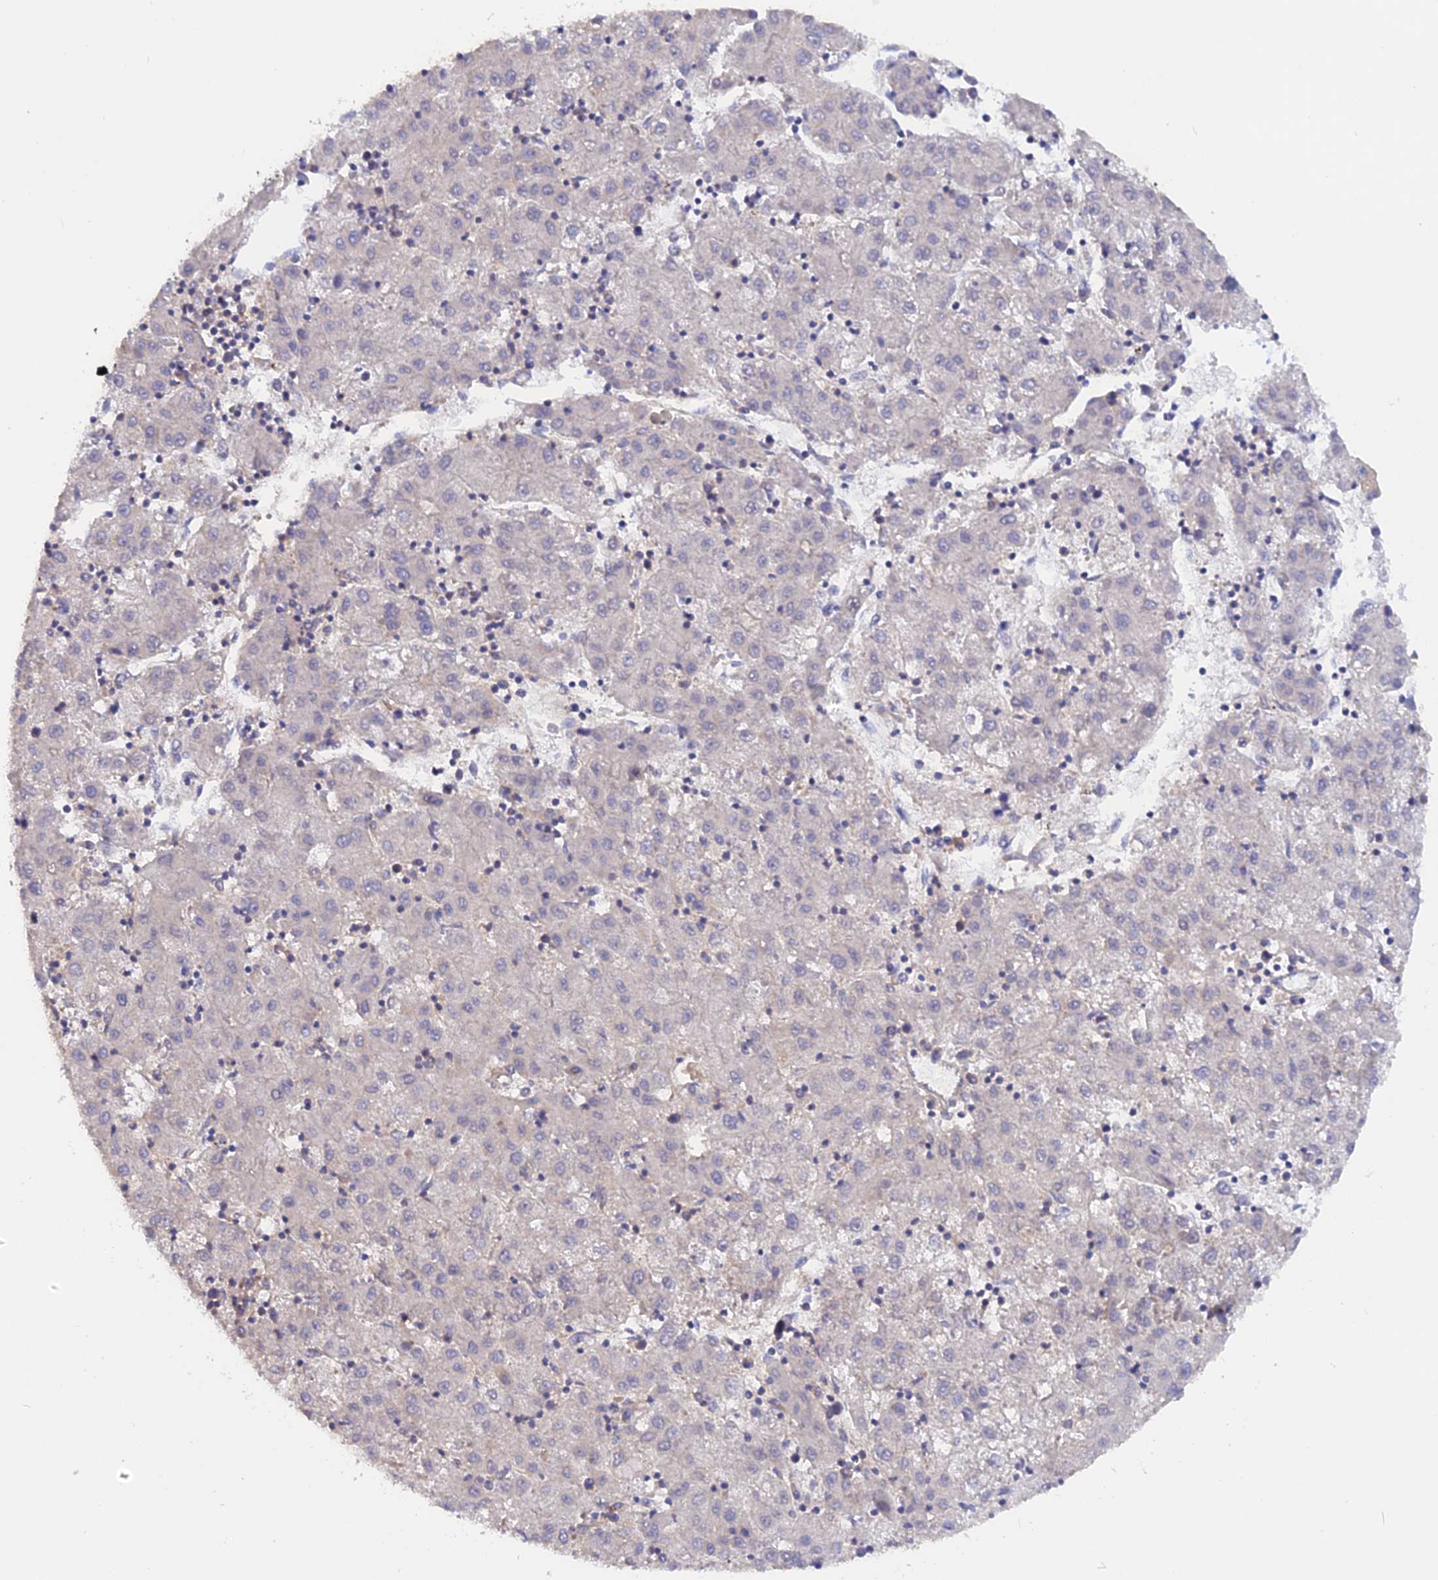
{"staining": {"intensity": "negative", "quantity": "none", "location": "none"}, "tissue": "liver cancer", "cell_type": "Tumor cells", "image_type": "cancer", "snomed": [{"axis": "morphology", "description": "Carcinoma, Hepatocellular, NOS"}, {"axis": "topography", "description": "Liver"}], "caption": "High magnification brightfield microscopy of liver cancer stained with DAB (brown) and counterstained with hematoxylin (blue): tumor cells show no significant positivity.", "gene": "HYCC1", "patient": {"sex": "male", "age": 72}}